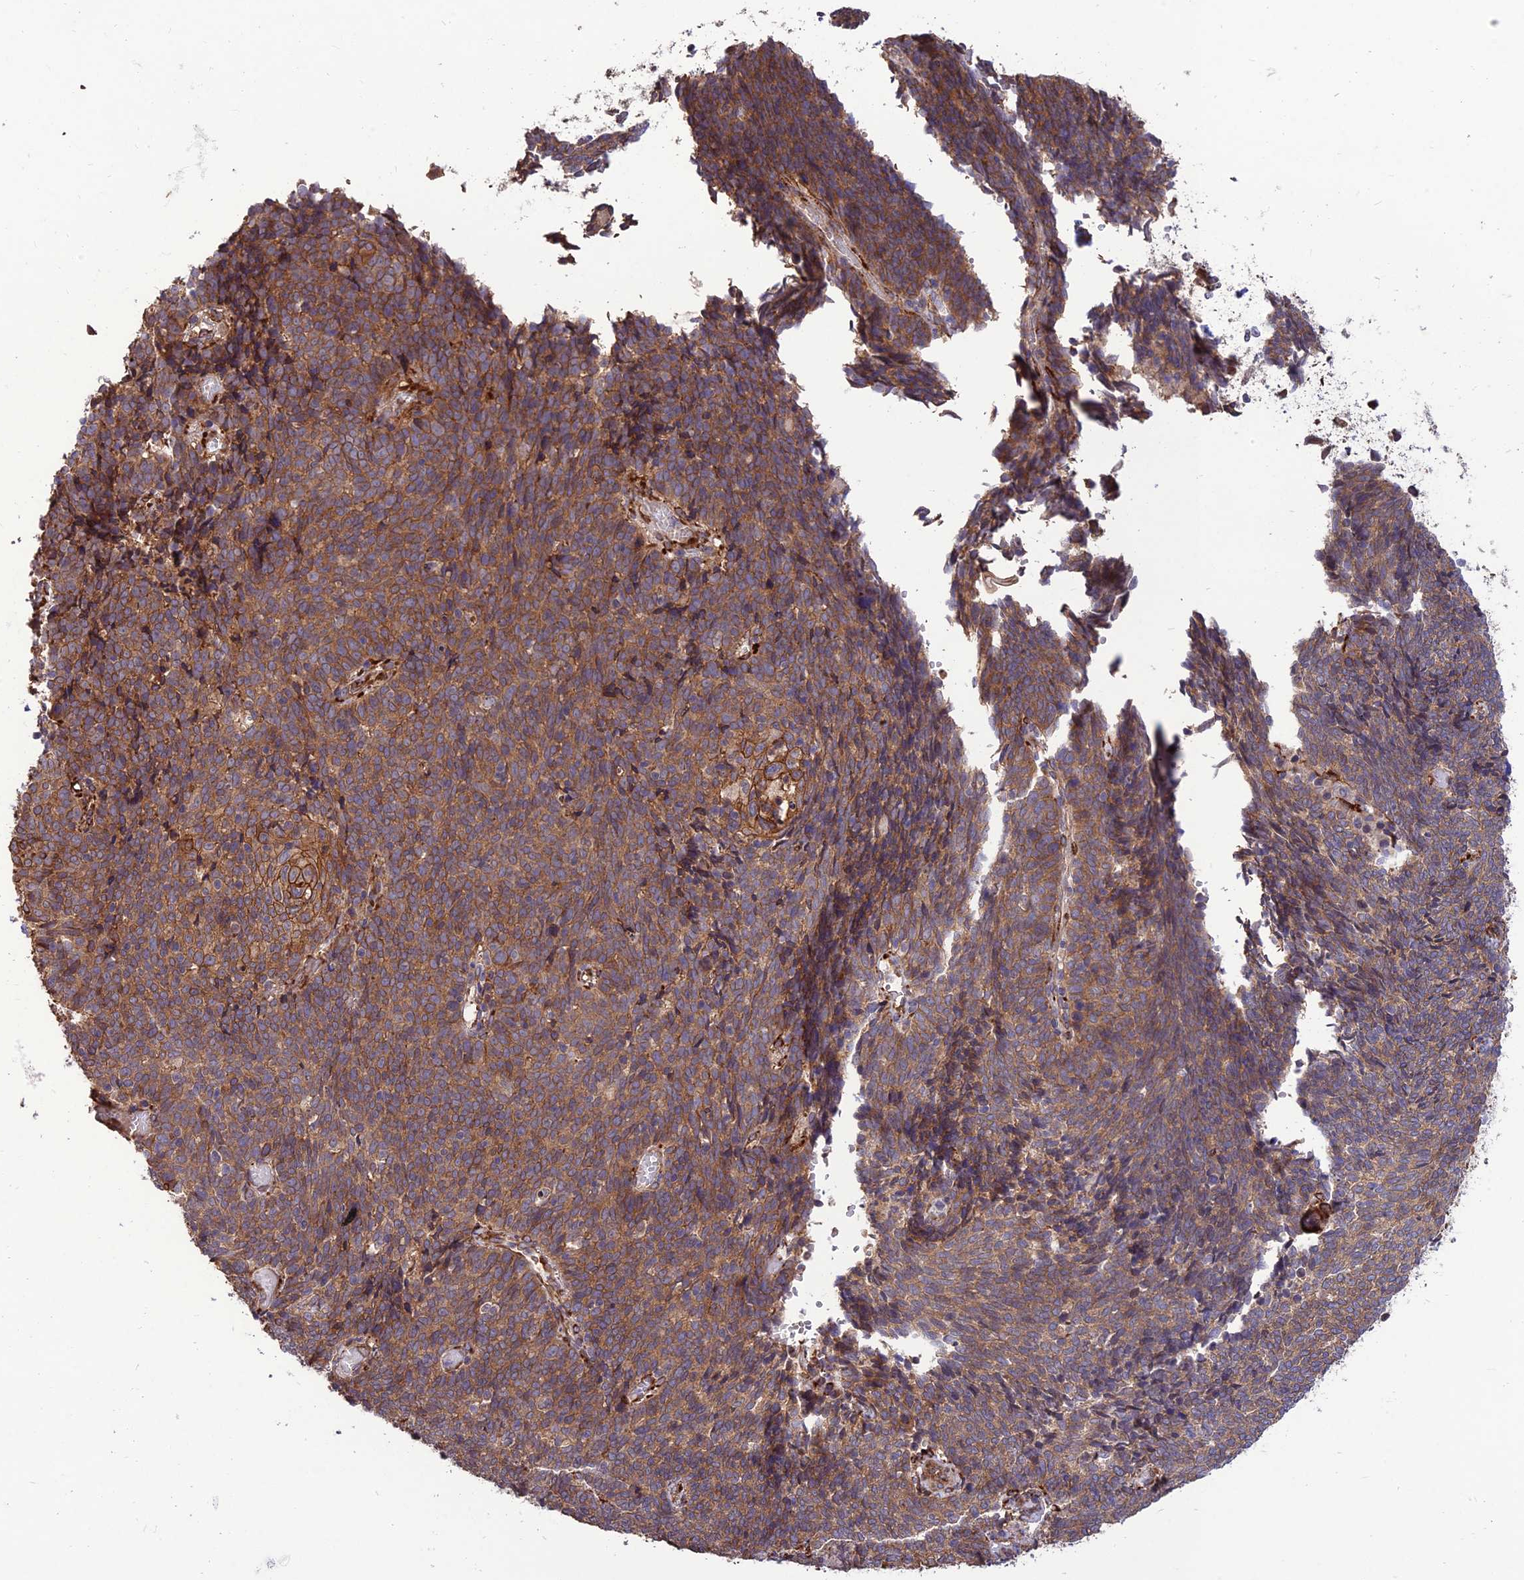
{"staining": {"intensity": "moderate", "quantity": "25%-75%", "location": "cytoplasmic/membranous"}, "tissue": "cervical cancer", "cell_type": "Tumor cells", "image_type": "cancer", "snomed": [{"axis": "morphology", "description": "Squamous cell carcinoma, NOS"}, {"axis": "topography", "description": "Cervix"}], "caption": "High-power microscopy captured an immunohistochemistry photomicrograph of cervical squamous cell carcinoma, revealing moderate cytoplasmic/membranous expression in about 25%-75% of tumor cells. Using DAB (brown) and hematoxylin (blue) stains, captured at high magnification using brightfield microscopy.", "gene": "CRTAP", "patient": {"sex": "female", "age": 39}}